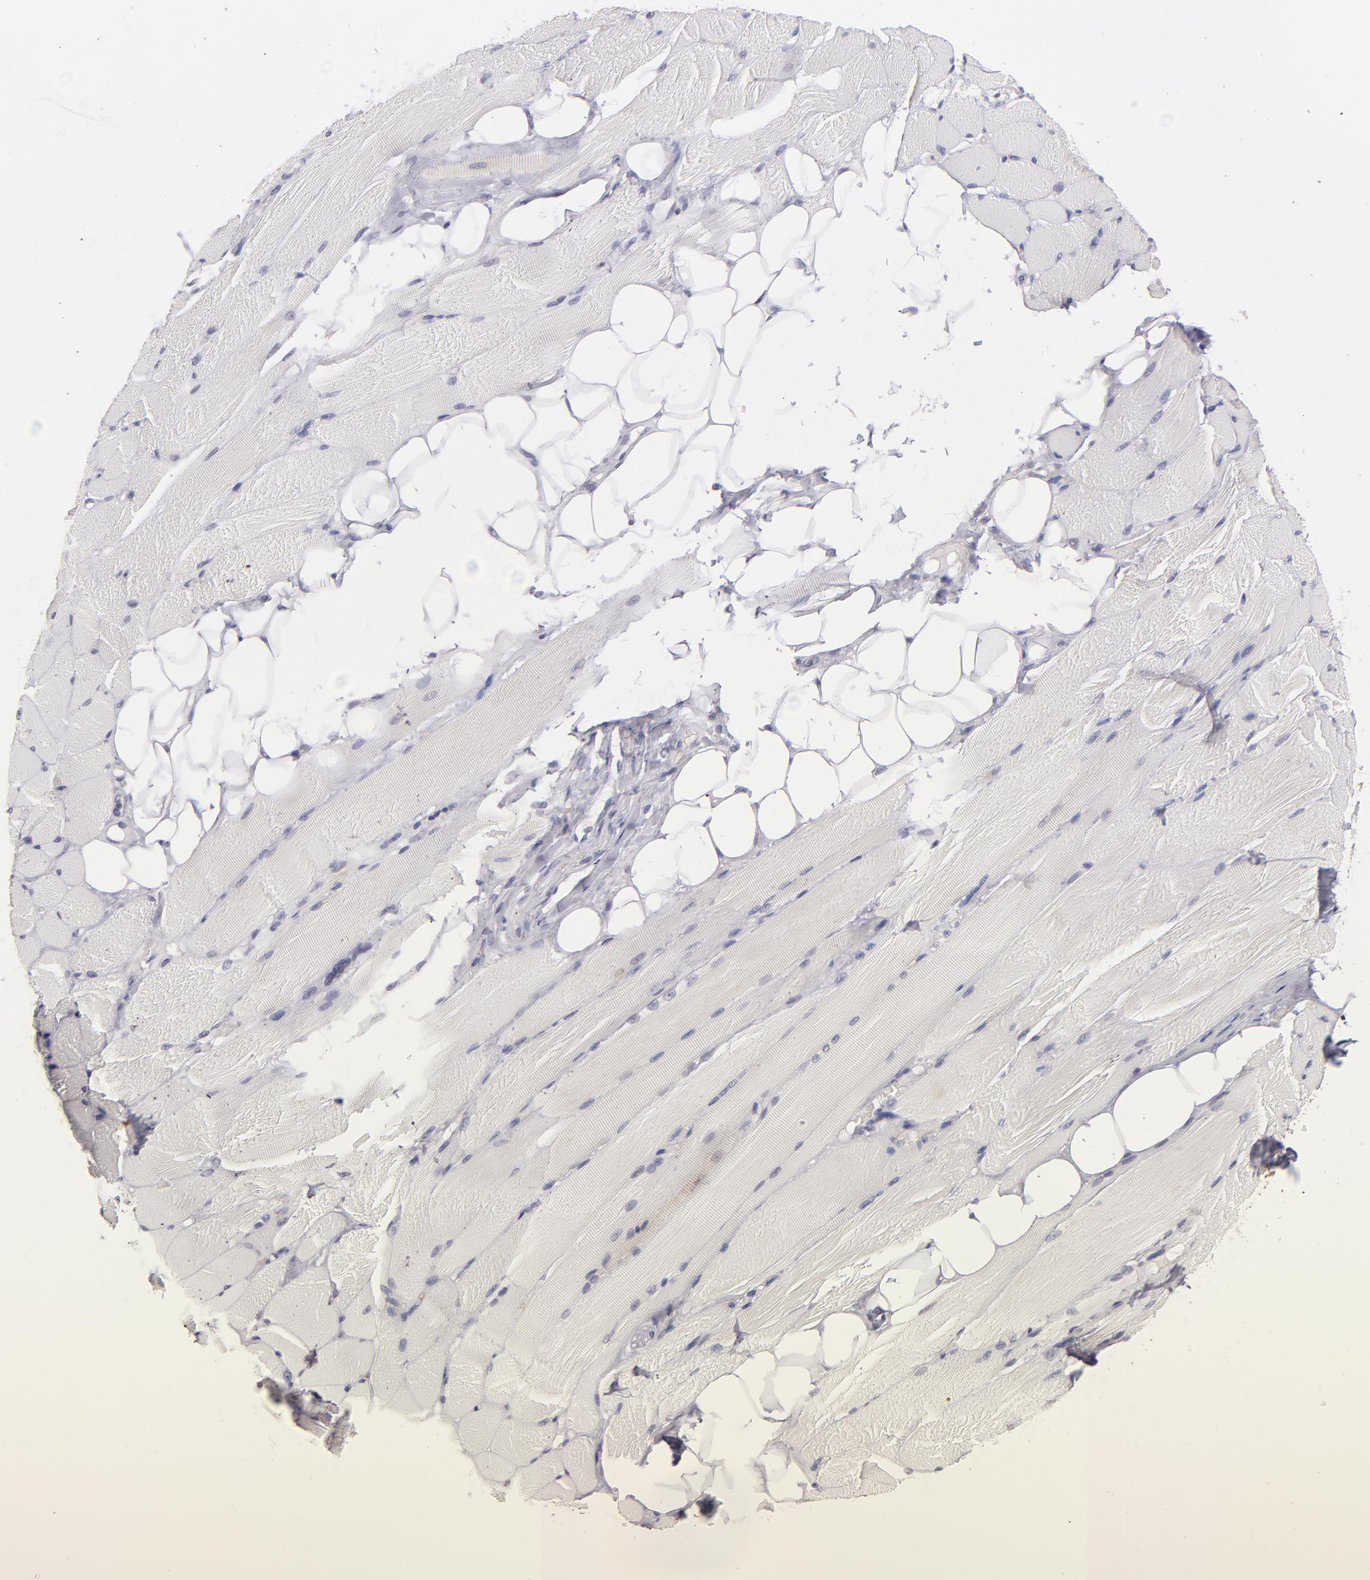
{"staining": {"intensity": "negative", "quantity": "none", "location": "none"}, "tissue": "skeletal muscle", "cell_type": "Myocytes", "image_type": "normal", "snomed": [{"axis": "morphology", "description": "Normal tissue, NOS"}, {"axis": "topography", "description": "Skeletal muscle"}, {"axis": "topography", "description": "Peripheral nerve tissue"}], "caption": "DAB immunohistochemical staining of normal human skeletal muscle exhibits no significant positivity in myocytes.", "gene": "TRAF3", "patient": {"sex": "female", "age": 84}}